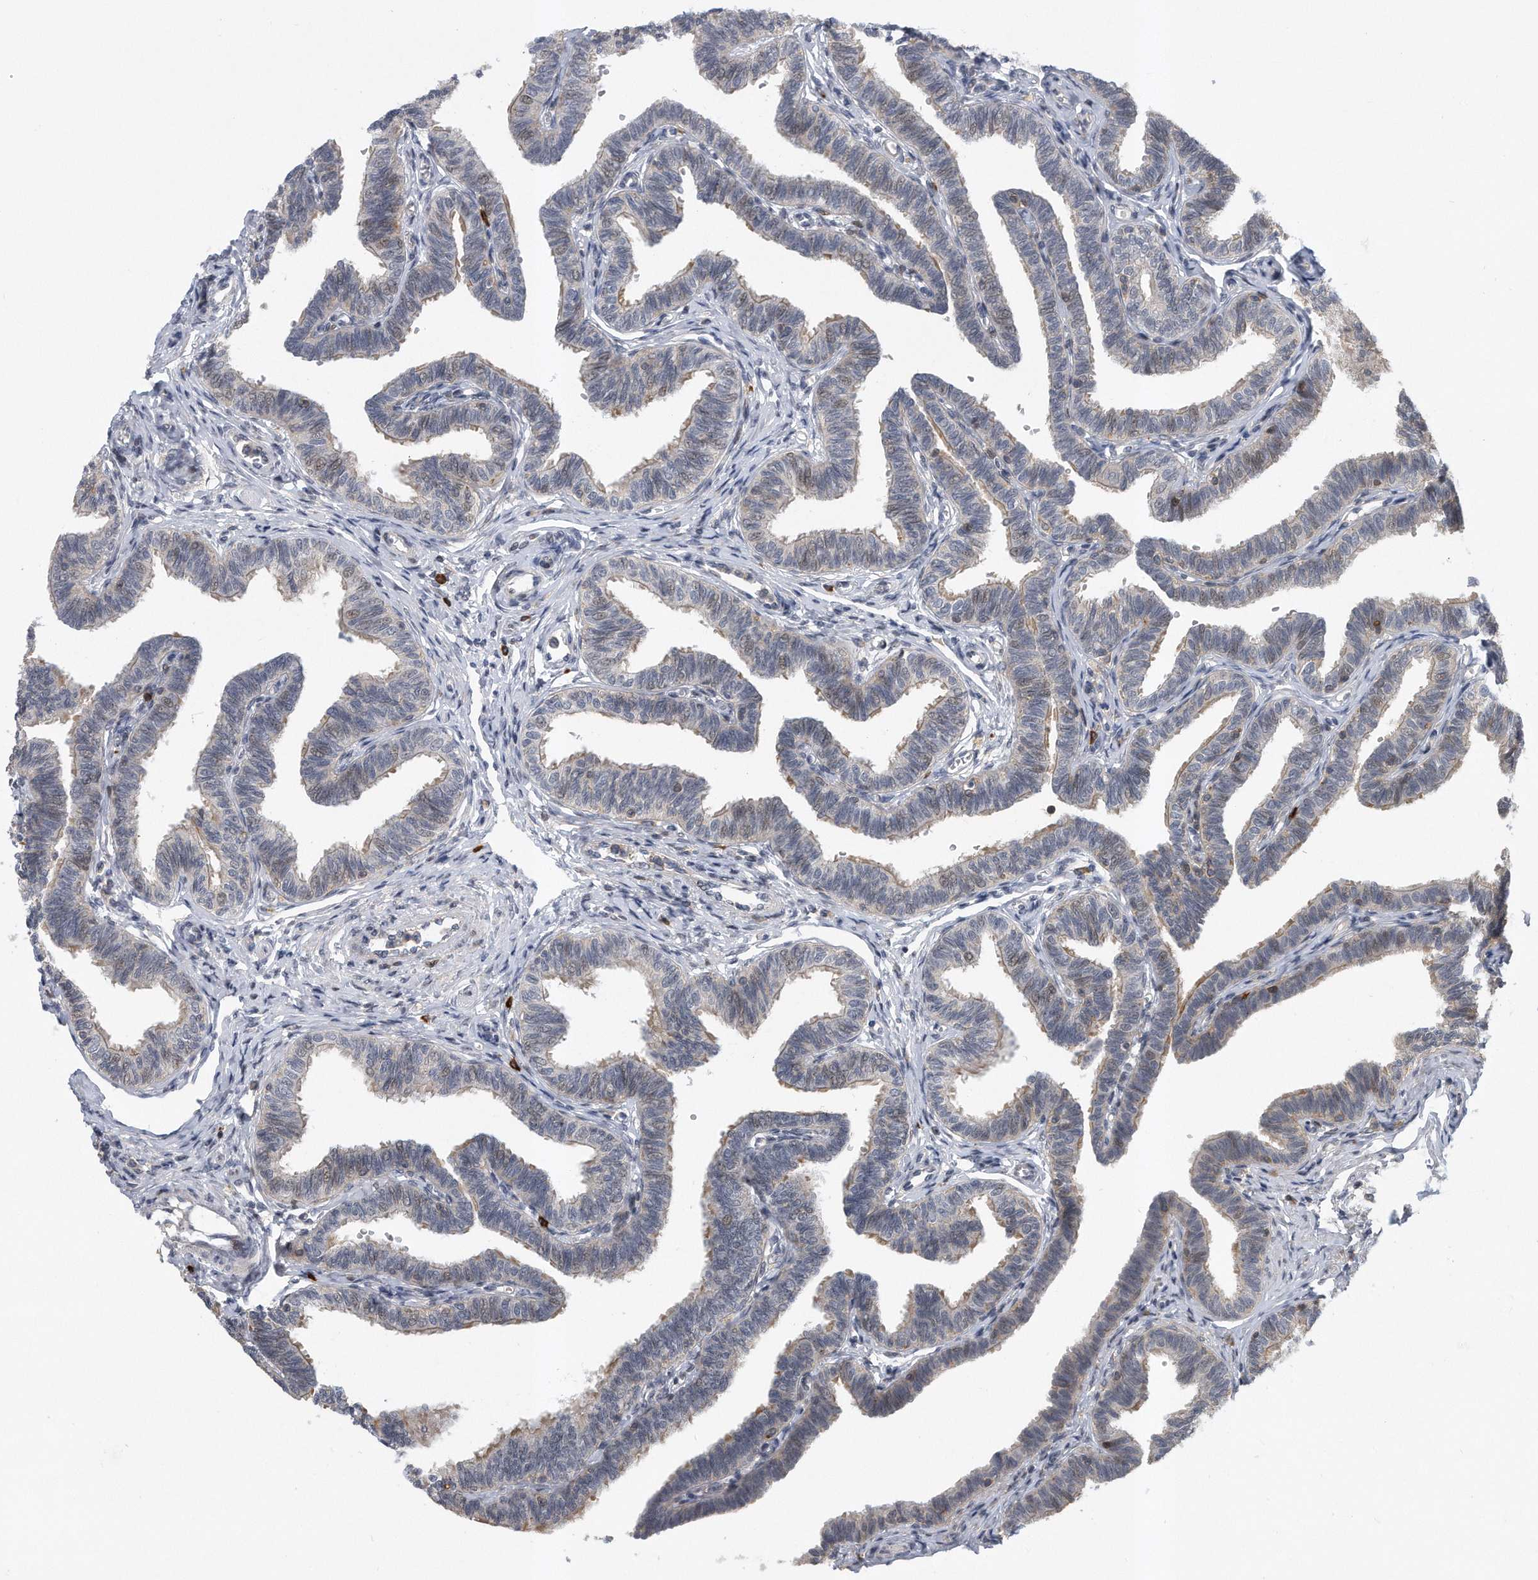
{"staining": {"intensity": "weak", "quantity": "25%-75%", "location": "cytoplasmic/membranous"}, "tissue": "fallopian tube", "cell_type": "Glandular cells", "image_type": "normal", "snomed": [{"axis": "morphology", "description": "Normal tissue, NOS"}, {"axis": "topography", "description": "Fallopian tube"}, {"axis": "topography", "description": "Ovary"}], "caption": "A brown stain highlights weak cytoplasmic/membranous positivity of a protein in glandular cells of normal fallopian tube. (brown staining indicates protein expression, while blue staining denotes nuclei).", "gene": "PGBD2", "patient": {"sex": "female", "age": 23}}